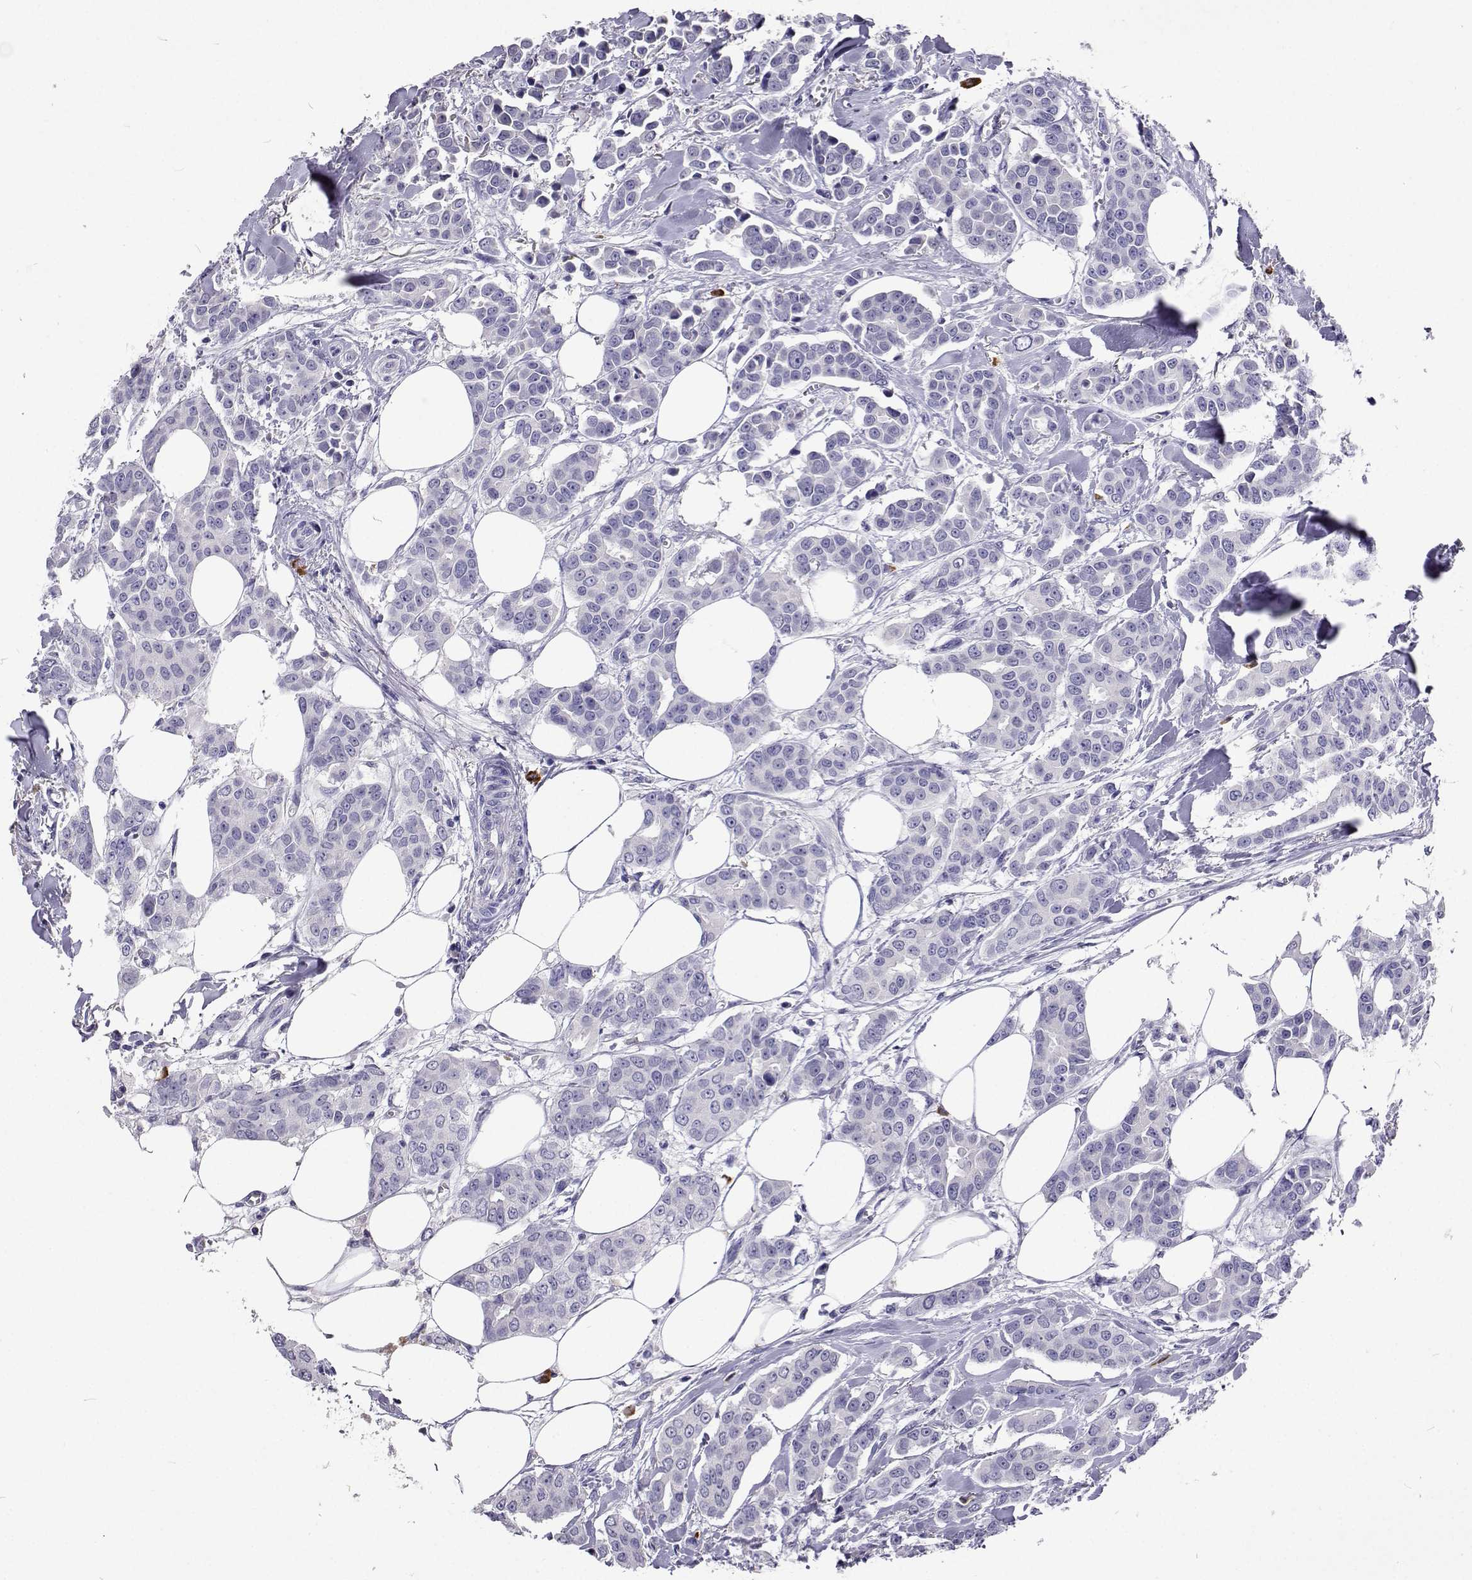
{"staining": {"intensity": "negative", "quantity": "none", "location": "none"}, "tissue": "breast cancer", "cell_type": "Tumor cells", "image_type": "cancer", "snomed": [{"axis": "morphology", "description": "Duct carcinoma"}, {"axis": "topography", "description": "Breast"}], "caption": "A high-resolution histopathology image shows IHC staining of breast infiltrating ductal carcinoma, which demonstrates no significant positivity in tumor cells.", "gene": "CFAP44", "patient": {"sex": "female", "age": 94}}